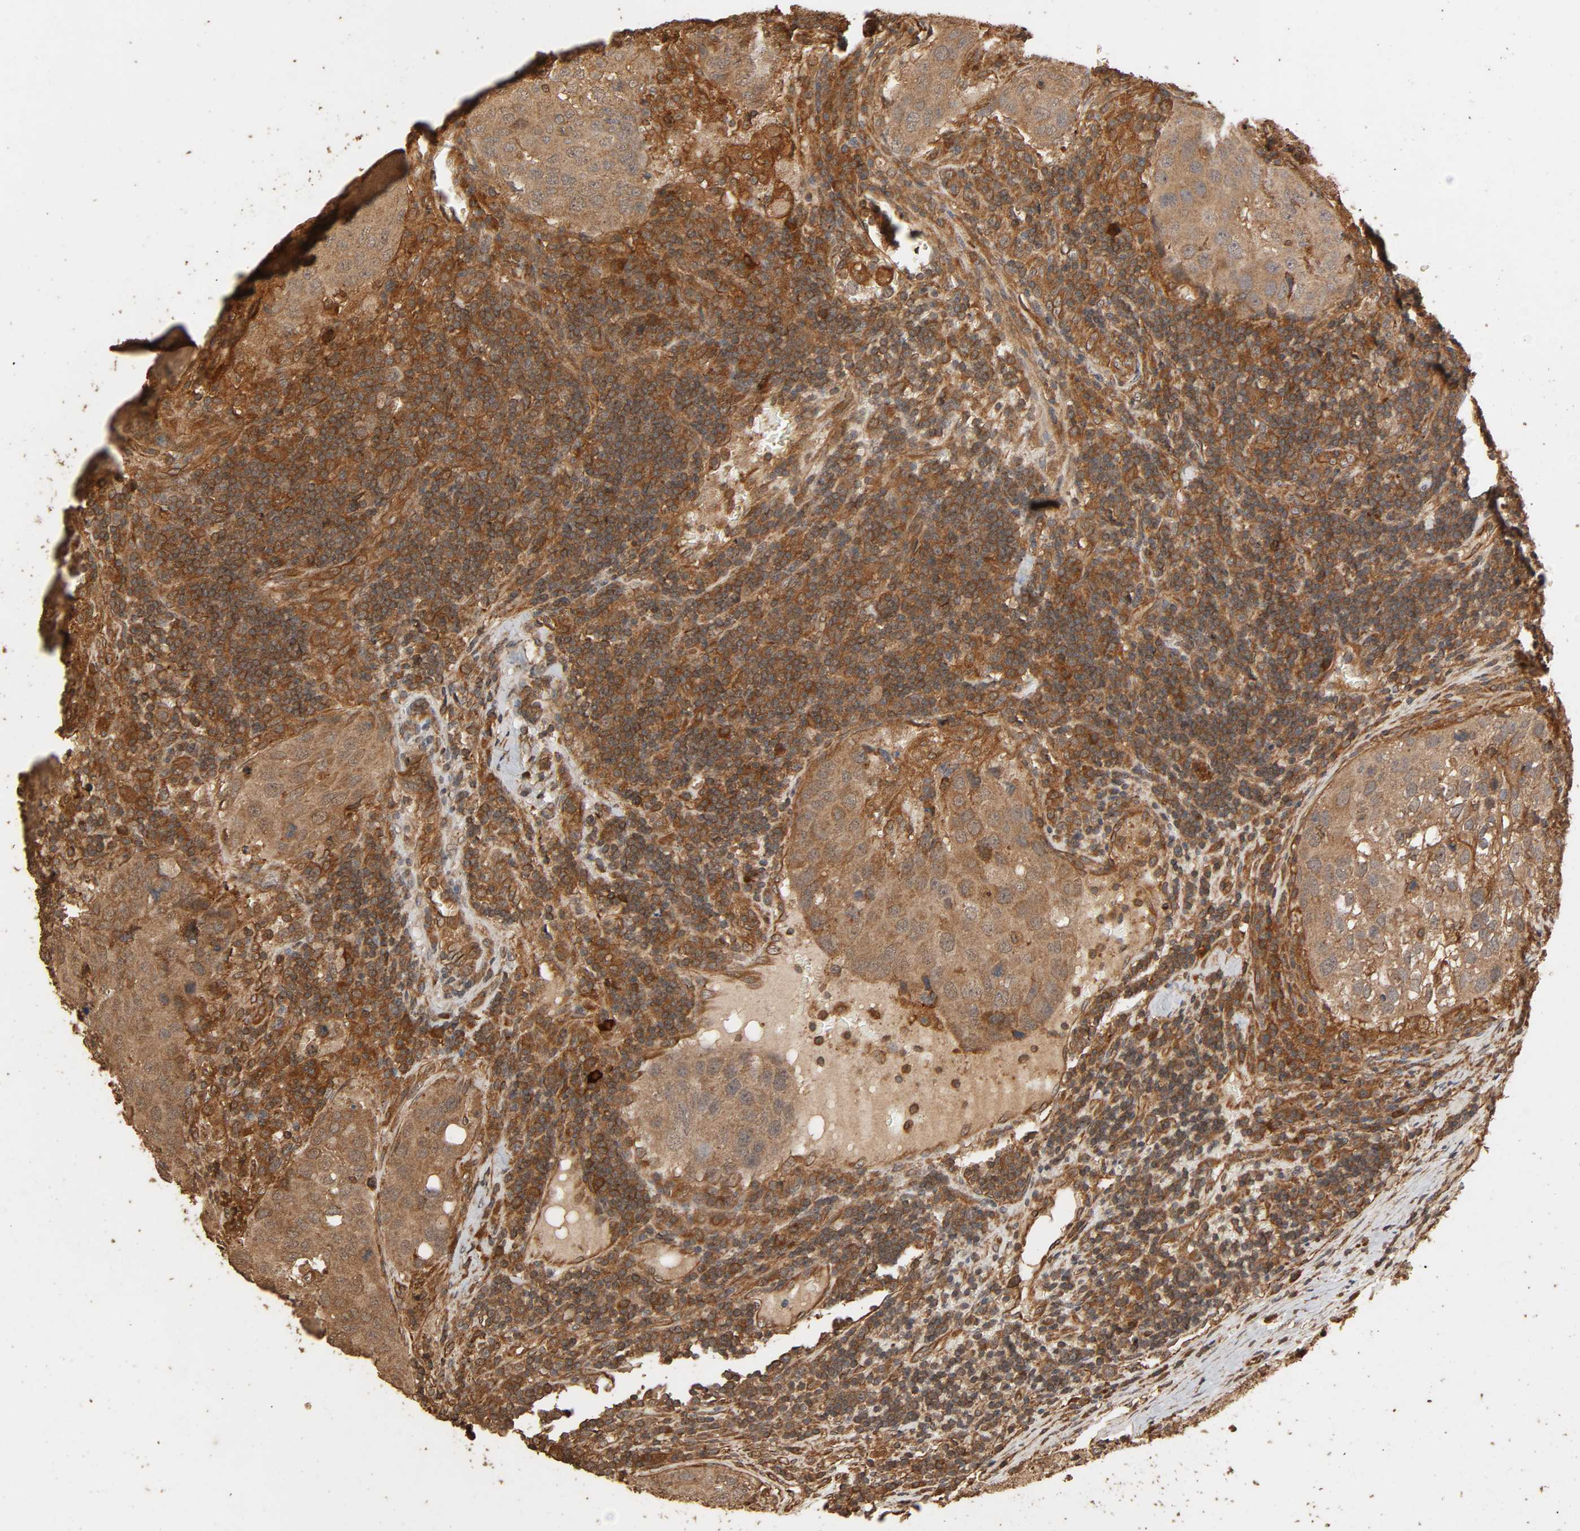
{"staining": {"intensity": "moderate", "quantity": ">75%", "location": "cytoplasmic/membranous"}, "tissue": "urothelial cancer", "cell_type": "Tumor cells", "image_type": "cancer", "snomed": [{"axis": "morphology", "description": "Urothelial carcinoma, High grade"}, {"axis": "topography", "description": "Lymph node"}, {"axis": "topography", "description": "Urinary bladder"}], "caption": "An immunohistochemistry image of tumor tissue is shown. Protein staining in brown labels moderate cytoplasmic/membranous positivity in urothelial carcinoma (high-grade) within tumor cells. (brown staining indicates protein expression, while blue staining denotes nuclei).", "gene": "RPS6KA6", "patient": {"sex": "male", "age": 51}}